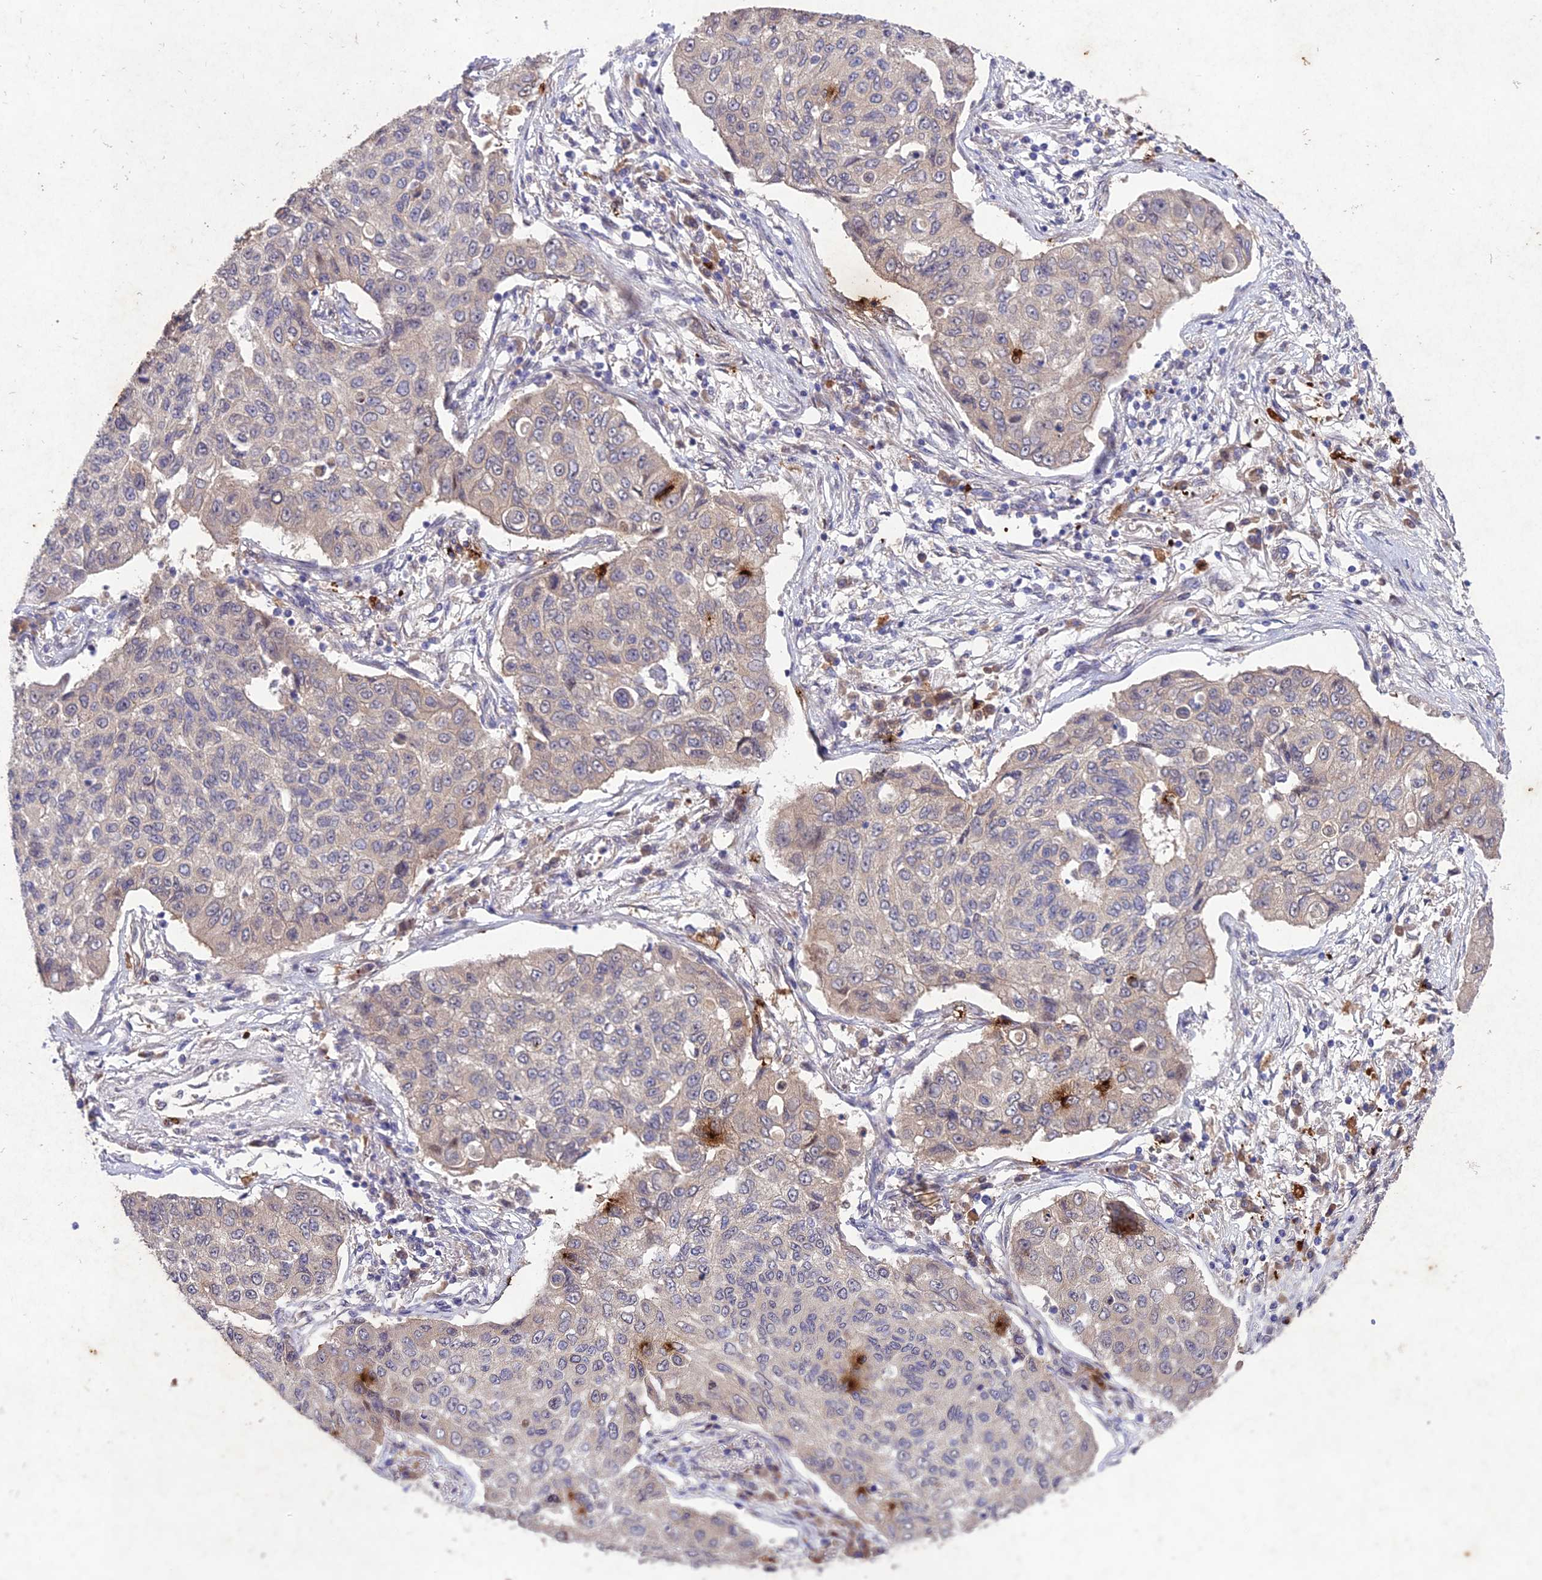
{"staining": {"intensity": "strong", "quantity": "<25%", "location": "cytoplasmic/membranous"}, "tissue": "lung cancer", "cell_type": "Tumor cells", "image_type": "cancer", "snomed": [{"axis": "morphology", "description": "Squamous cell carcinoma, NOS"}, {"axis": "topography", "description": "Lung"}], "caption": "Immunohistochemistry (IHC) photomicrograph of human lung cancer (squamous cell carcinoma) stained for a protein (brown), which shows medium levels of strong cytoplasmic/membranous expression in about <25% of tumor cells.", "gene": "ANKRD52", "patient": {"sex": "male", "age": 74}}